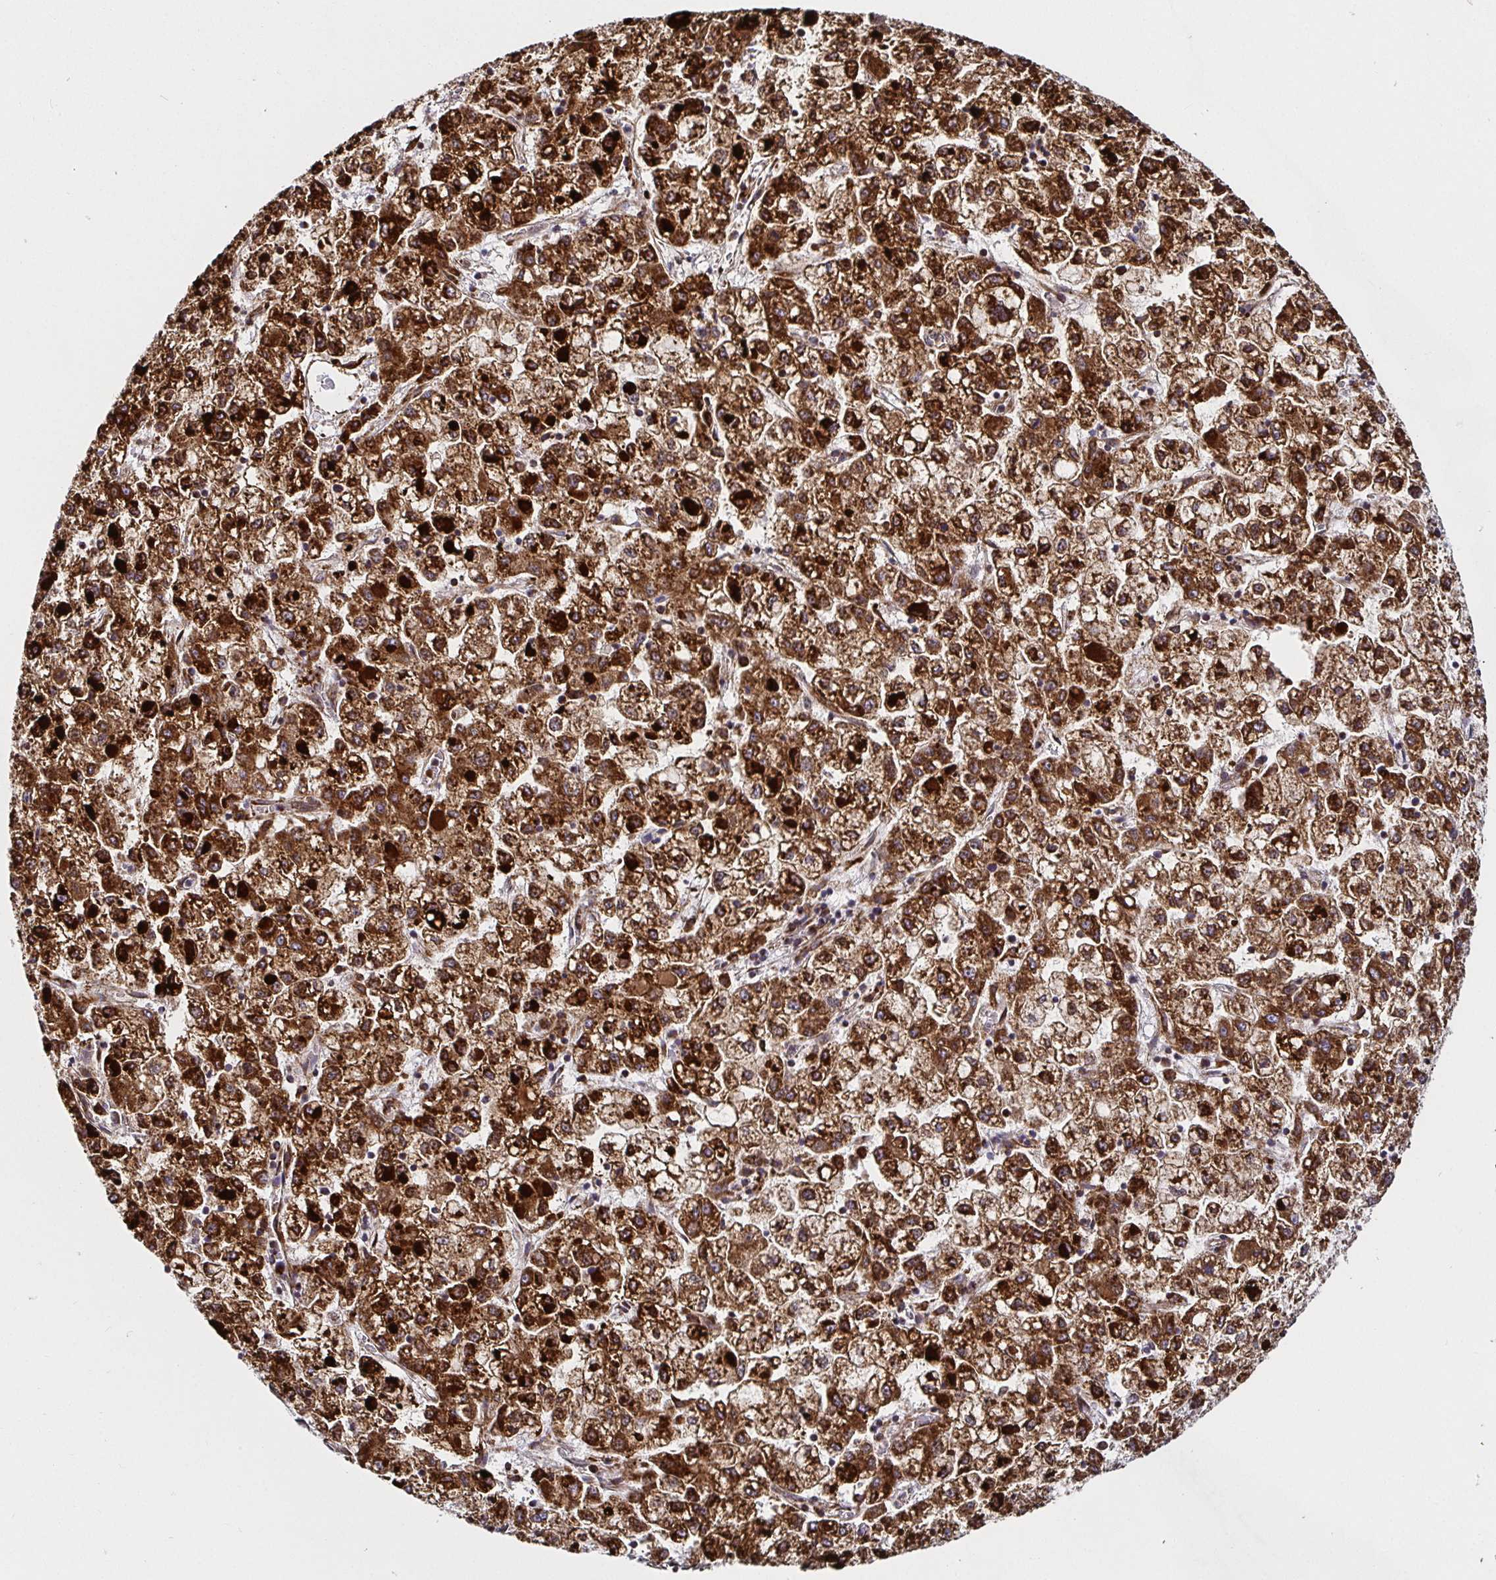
{"staining": {"intensity": "strong", "quantity": ">75%", "location": "cytoplasmic/membranous"}, "tissue": "liver cancer", "cell_type": "Tumor cells", "image_type": "cancer", "snomed": [{"axis": "morphology", "description": "Carcinoma, Hepatocellular, NOS"}, {"axis": "topography", "description": "Liver"}], "caption": "DAB immunohistochemical staining of human liver hepatocellular carcinoma shows strong cytoplasmic/membranous protein expression in about >75% of tumor cells. The protein is shown in brown color, while the nuclei are stained blue.", "gene": "SMYD3", "patient": {"sex": "male", "age": 40}}